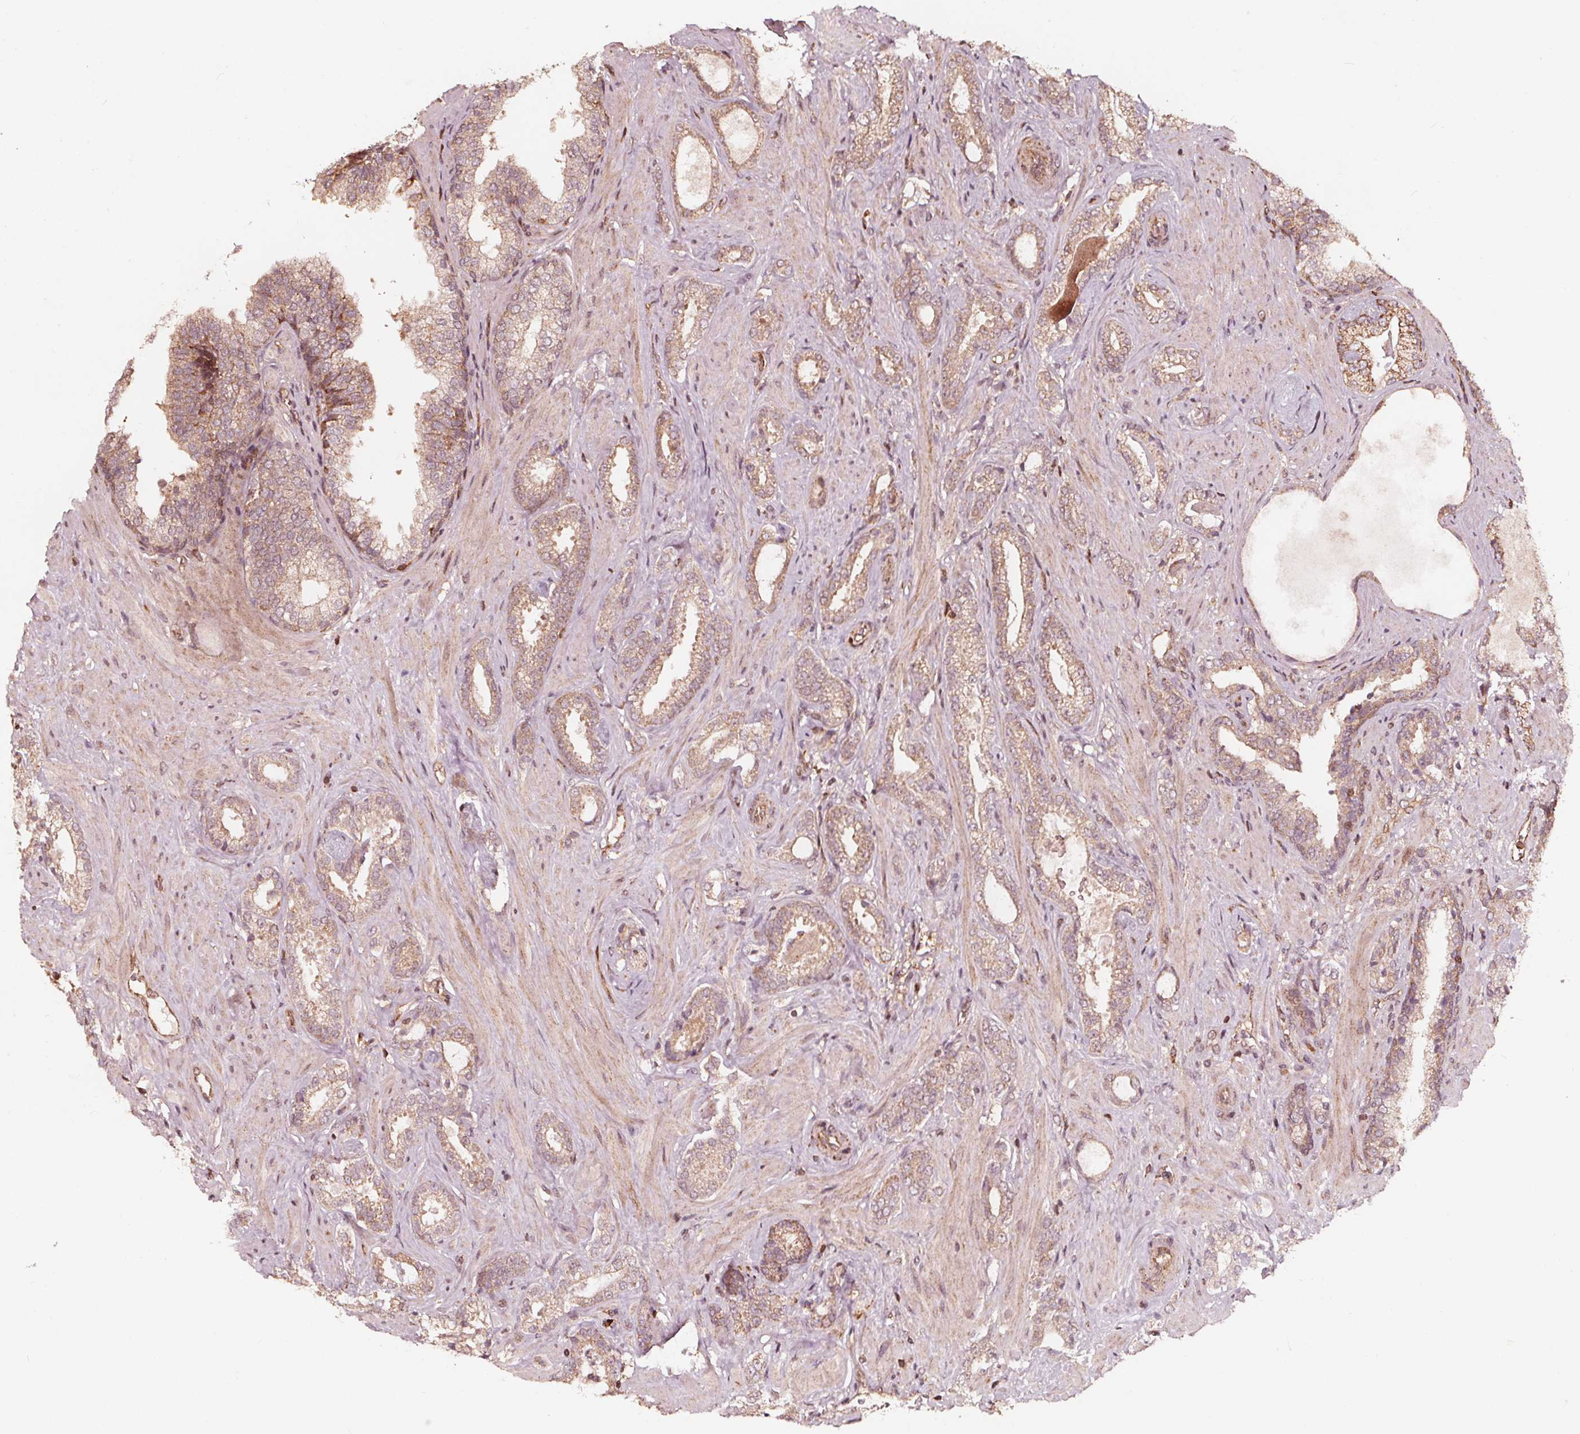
{"staining": {"intensity": "weak", "quantity": ">75%", "location": "cytoplasmic/membranous"}, "tissue": "prostate cancer", "cell_type": "Tumor cells", "image_type": "cancer", "snomed": [{"axis": "morphology", "description": "Adenocarcinoma, Low grade"}, {"axis": "topography", "description": "Prostate"}], "caption": "Tumor cells show low levels of weak cytoplasmic/membranous staining in approximately >75% of cells in human low-grade adenocarcinoma (prostate).", "gene": "AIP", "patient": {"sex": "male", "age": 61}}